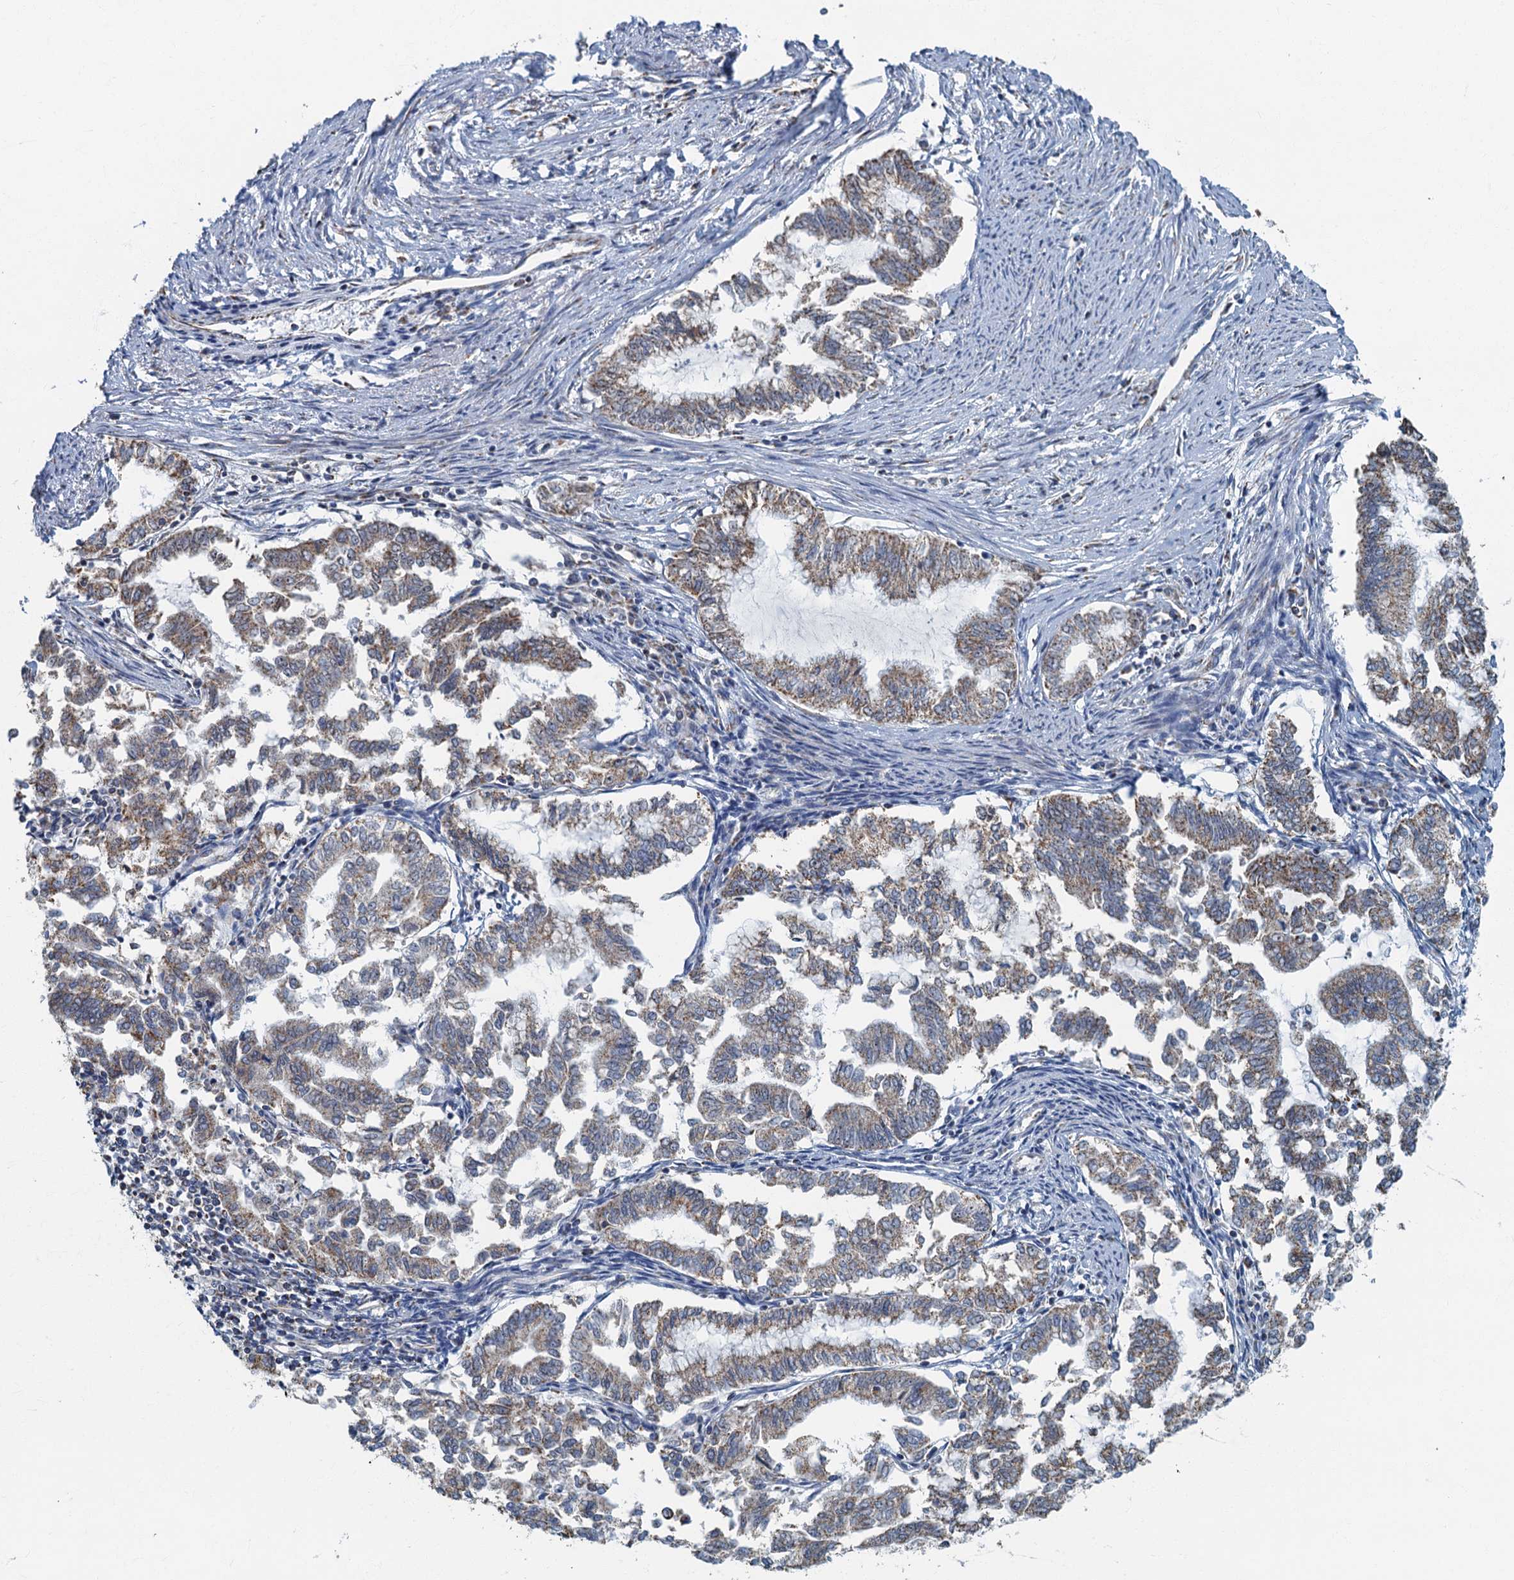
{"staining": {"intensity": "weak", "quantity": ">75%", "location": "cytoplasmic/membranous"}, "tissue": "endometrial cancer", "cell_type": "Tumor cells", "image_type": "cancer", "snomed": [{"axis": "morphology", "description": "Adenocarcinoma, NOS"}, {"axis": "topography", "description": "Endometrium"}], "caption": "Immunohistochemistry (IHC) staining of endometrial adenocarcinoma, which shows low levels of weak cytoplasmic/membranous staining in about >75% of tumor cells indicating weak cytoplasmic/membranous protein staining. The staining was performed using DAB (3,3'-diaminobenzidine) (brown) for protein detection and nuclei were counterstained in hematoxylin (blue).", "gene": "RAD9B", "patient": {"sex": "female", "age": 79}}